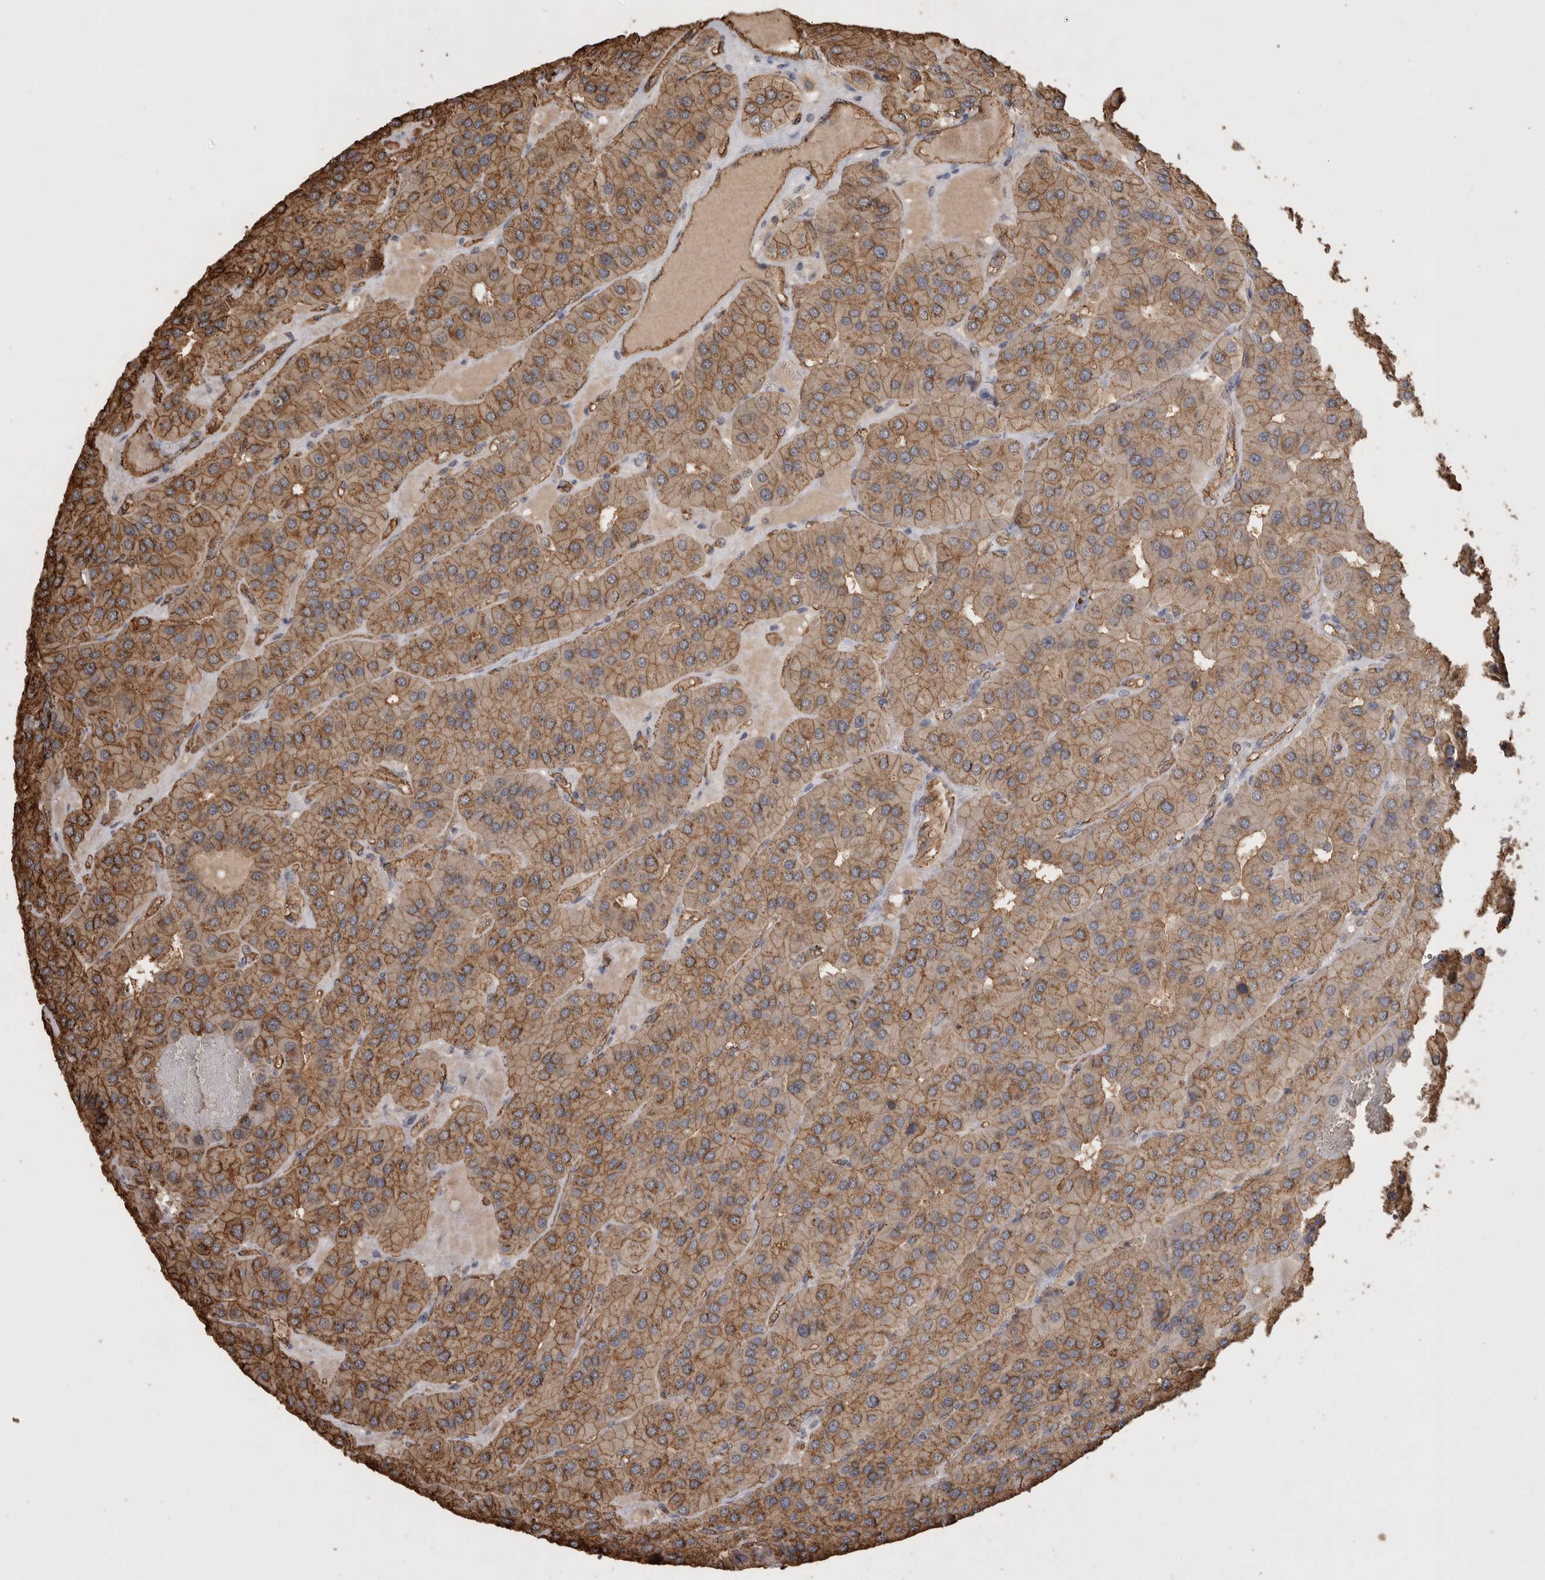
{"staining": {"intensity": "moderate", "quantity": ">75%", "location": "cytoplasmic/membranous"}, "tissue": "parathyroid gland", "cell_type": "Glandular cells", "image_type": "normal", "snomed": [{"axis": "morphology", "description": "Normal tissue, NOS"}, {"axis": "morphology", "description": "Adenoma, NOS"}, {"axis": "topography", "description": "Parathyroid gland"}], "caption": "Normal parathyroid gland was stained to show a protein in brown. There is medium levels of moderate cytoplasmic/membranous staining in about >75% of glandular cells.", "gene": "IL27", "patient": {"sex": "female", "age": 86}}